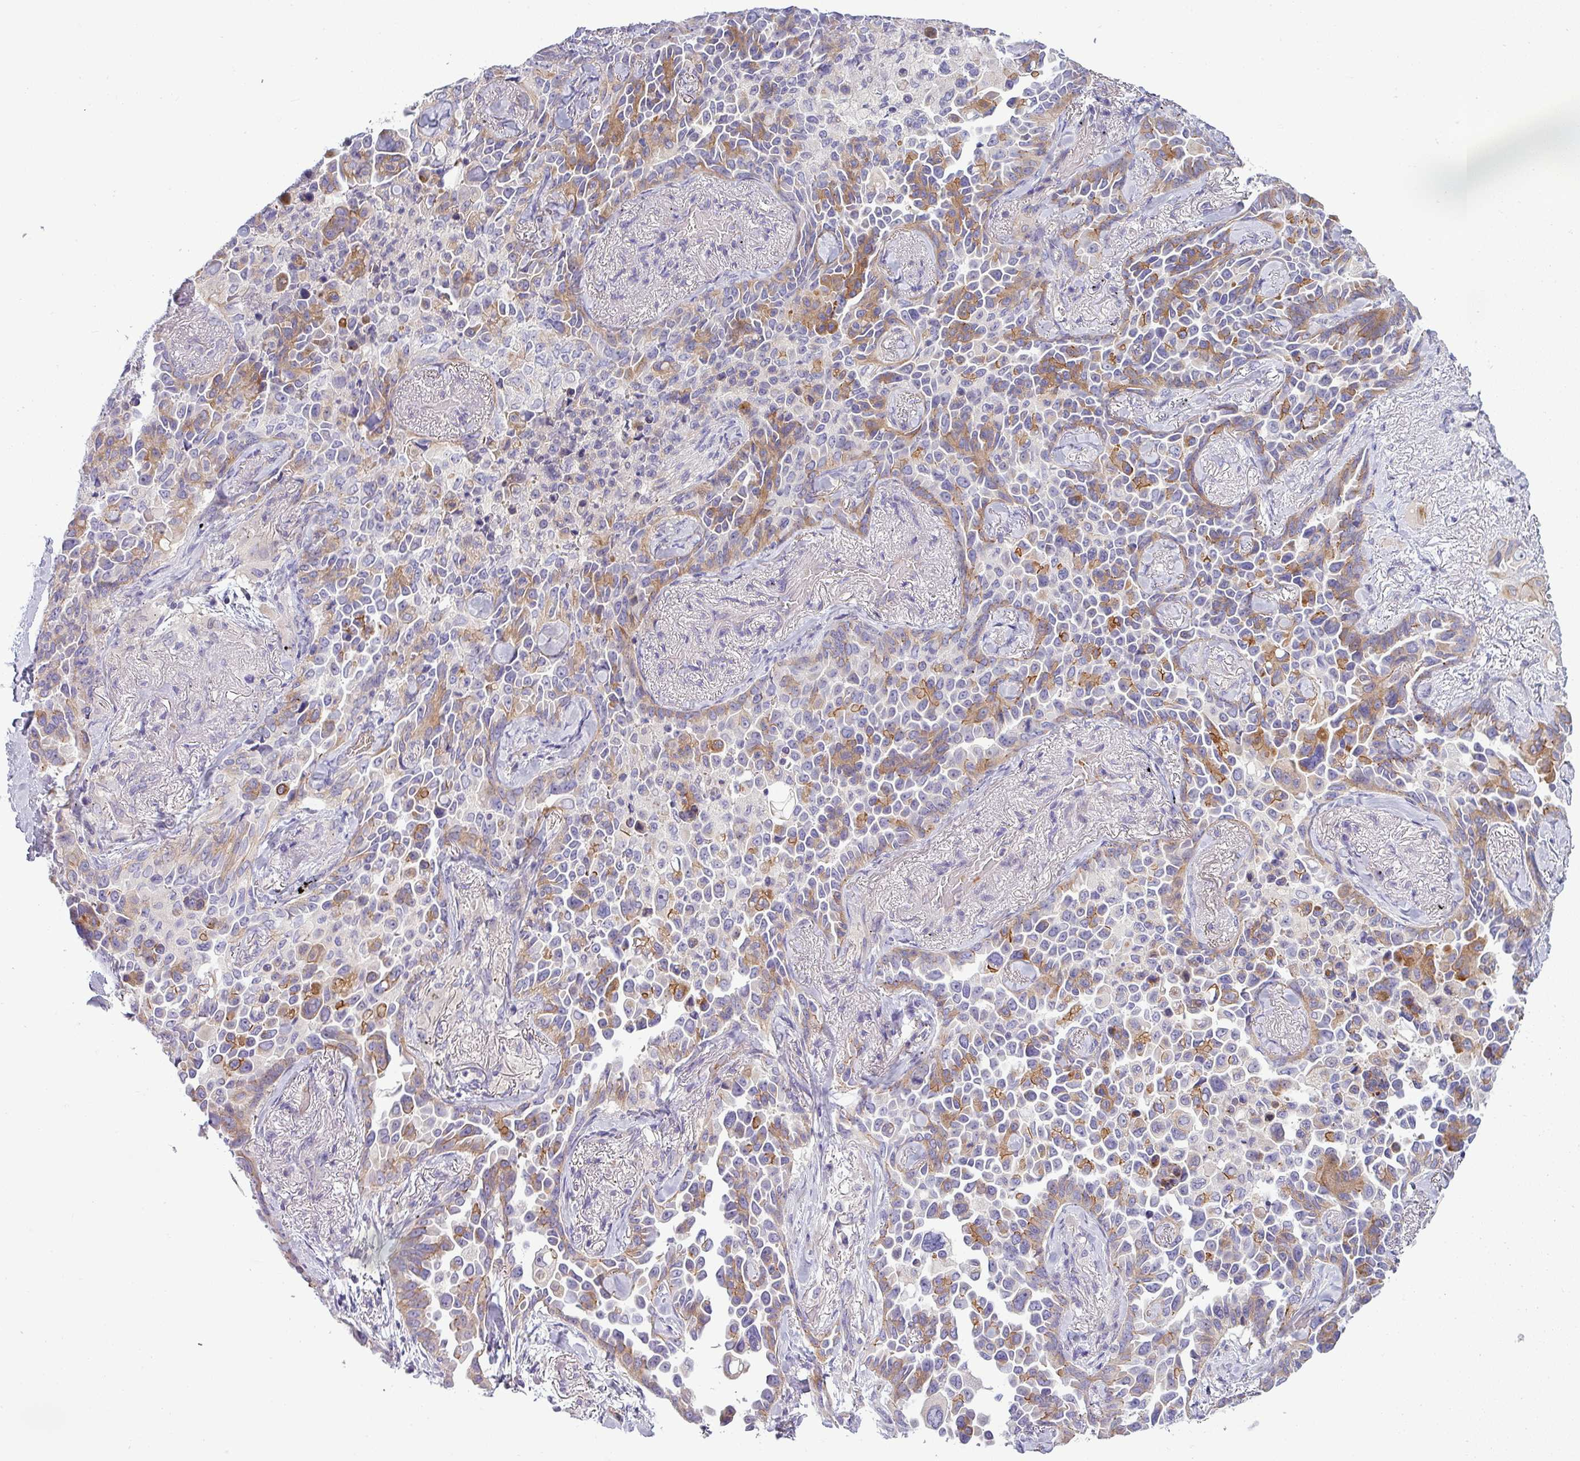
{"staining": {"intensity": "moderate", "quantity": ">75%", "location": "cytoplasmic/membranous"}, "tissue": "lung cancer", "cell_type": "Tumor cells", "image_type": "cancer", "snomed": [{"axis": "morphology", "description": "Adenocarcinoma, NOS"}, {"axis": "topography", "description": "Lung"}], "caption": "Moderate cytoplasmic/membranous staining for a protein is identified in approximately >75% of tumor cells of lung adenocarcinoma using immunohistochemistry.", "gene": "ACAP3", "patient": {"sex": "female", "age": 67}}